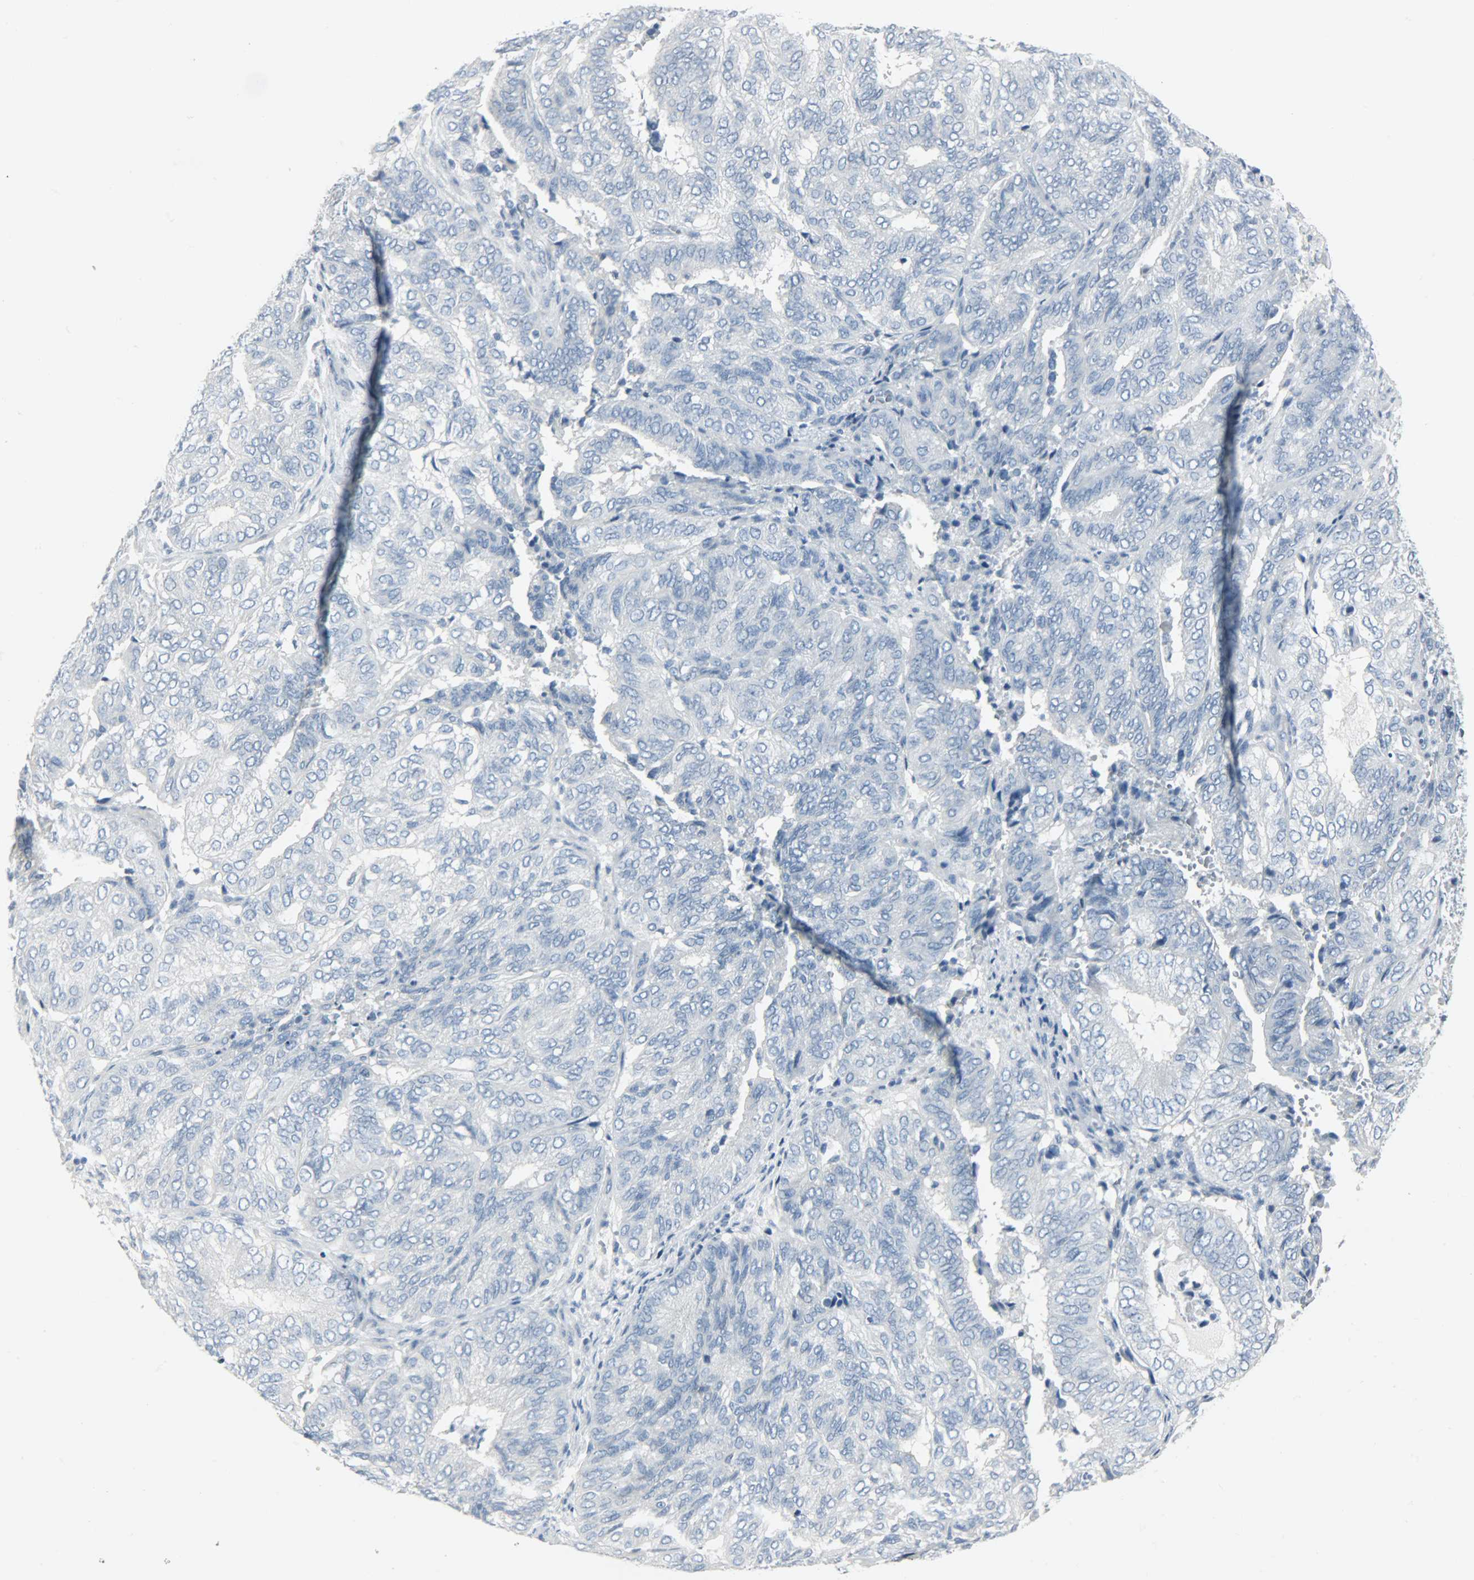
{"staining": {"intensity": "negative", "quantity": "none", "location": "none"}, "tissue": "endometrial cancer", "cell_type": "Tumor cells", "image_type": "cancer", "snomed": [{"axis": "morphology", "description": "Adenocarcinoma, NOS"}, {"axis": "topography", "description": "Uterus"}], "caption": "High power microscopy histopathology image of an immunohistochemistry (IHC) image of endometrial cancer (adenocarcinoma), revealing no significant expression in tumor cells.", "gene": "KIT", "patient": {"sex": "female", "age": 60}}